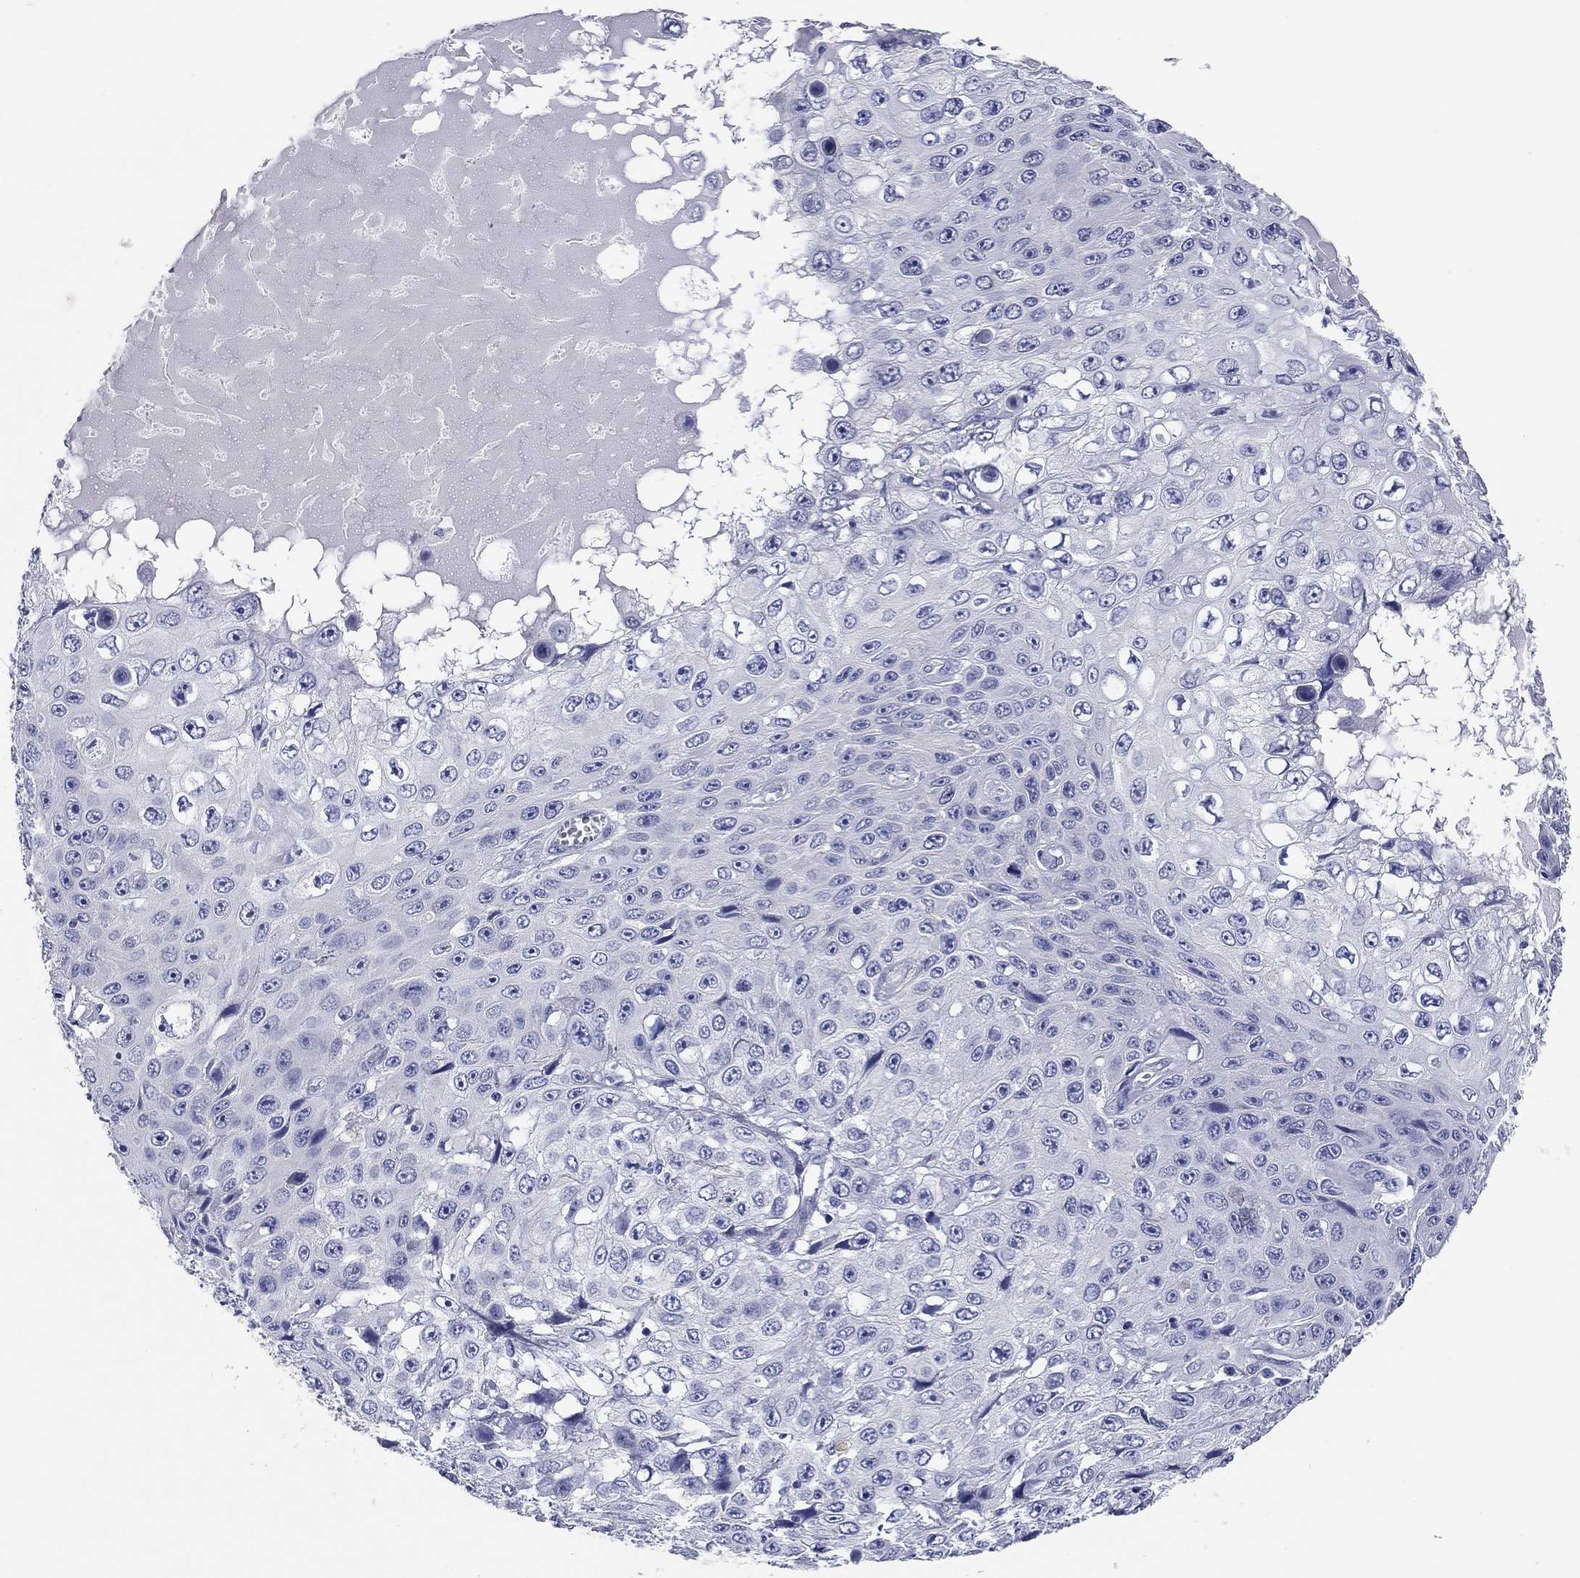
{"staining": {"intensity": "negative", "quantity": "none", "location": "none"}, "tissue": "skin cancer", "cell_type": "Tumor cells", "image_type": "cancer", "snomed": [{"axis": "morphology", "description": "Squamous cell carcinoma, NOS"}, {"axis": "topography", "description": "Skin"}], "caption": "DAB immunohistochemical staining of human skin cancer displays no significant staining in tumor cells.", "gene": "TMEM221", "patient": {"sex": "male", "age": 82}}